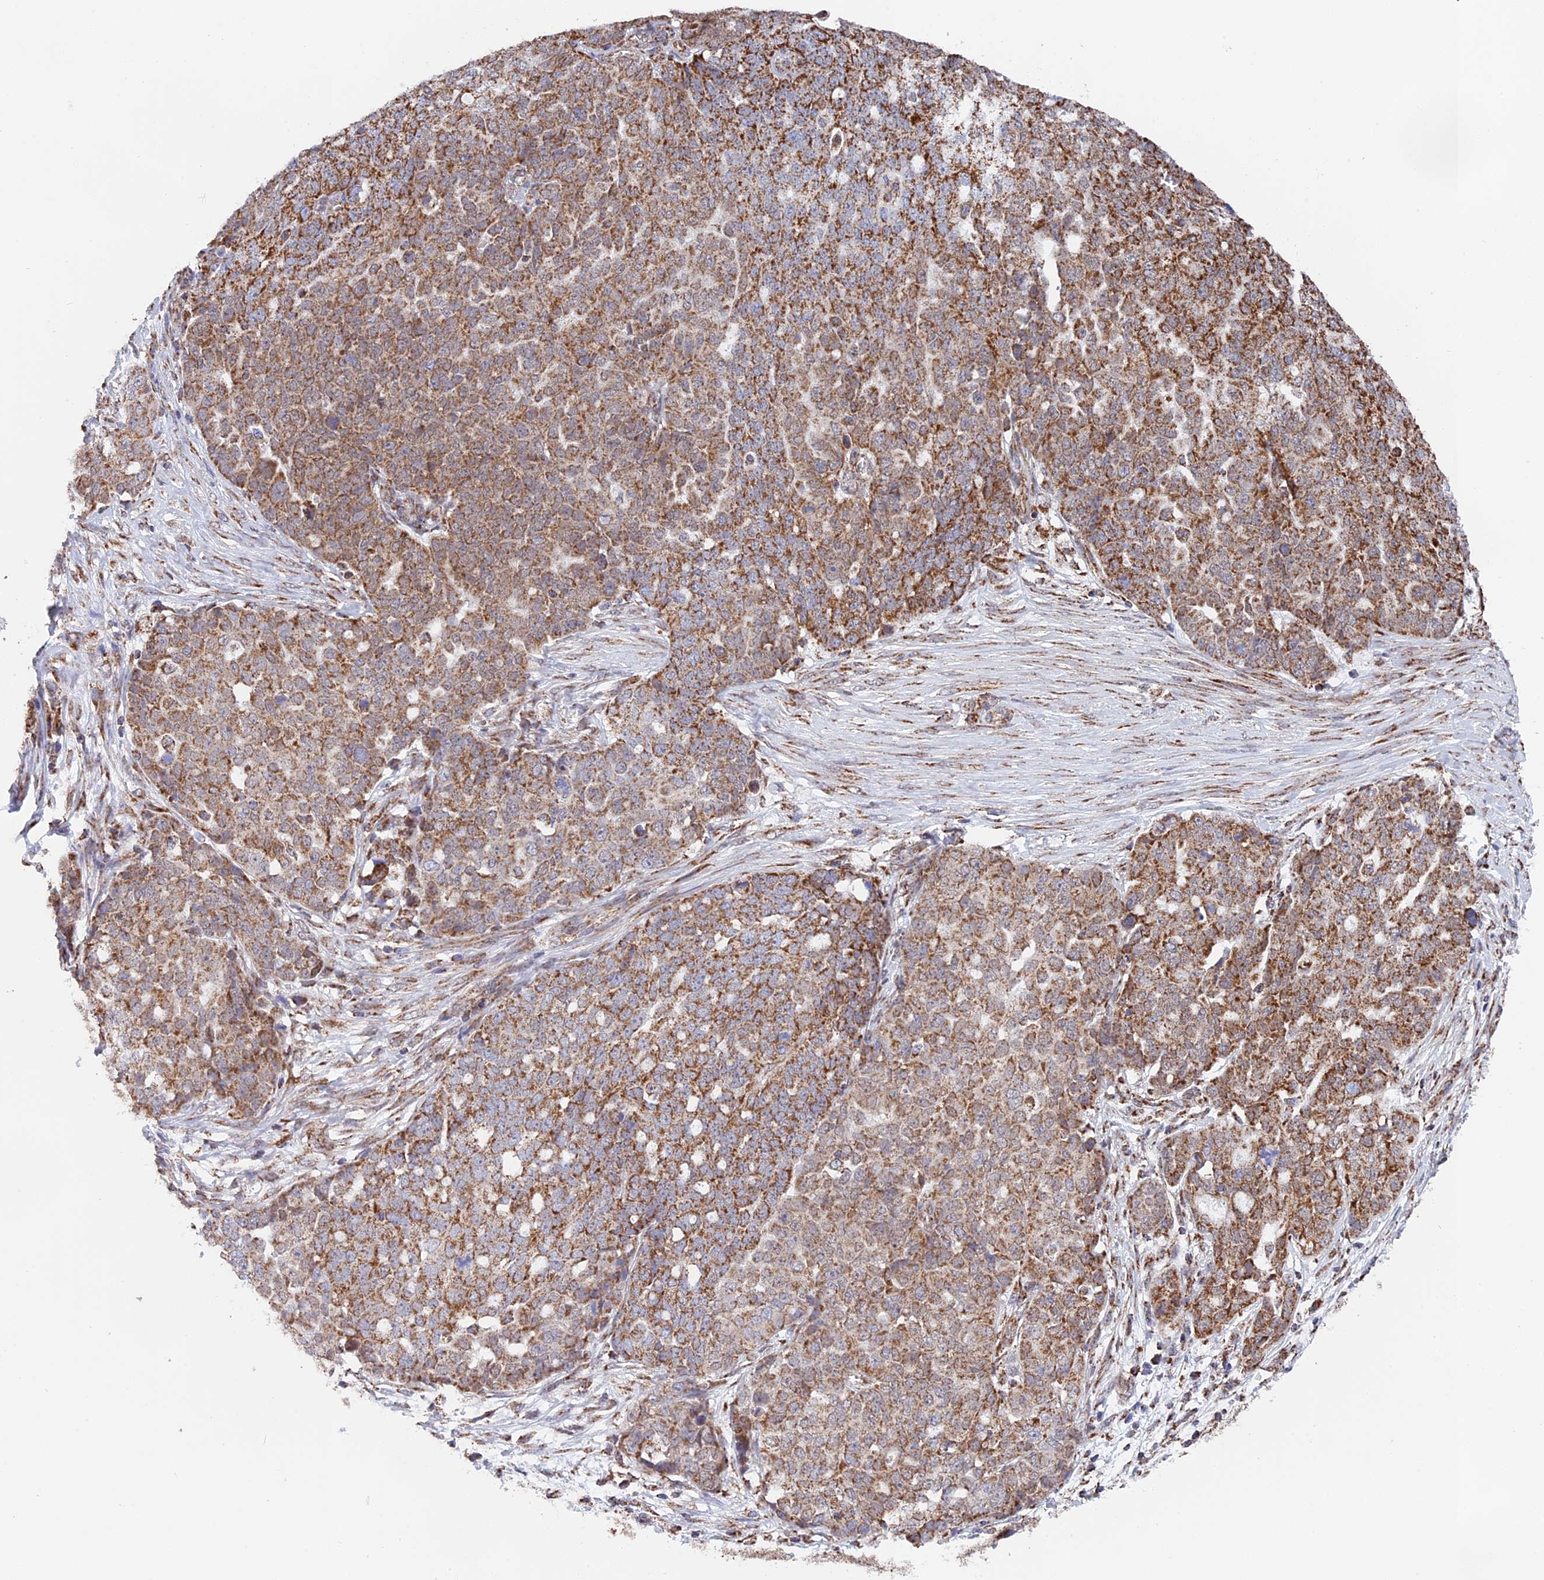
{"staining": {"intensity": "moderate", "quantity": ">75%", "location": "cytoplasmic/membranous"}, "tissue": "ovarian cancer", "cell_type": "Tumor cells", "image_type": "cancer", "snomed": [{"axis": "morphology", "description": "Cystadenocarcinoma, serous, NOS"}, {"axis": "topography", "description": "Soft tissue"}, {"axis": "topography", "description": "Ovary"}], "caption": "Immunohistochemistry of human ovarian cancer demonstrates medium levels of moderate cytoplasmic/membranous expression in approximately >75% of tumor cells.", "gene": "CDC16", "patient": {"sex": "female", "age": 57}}